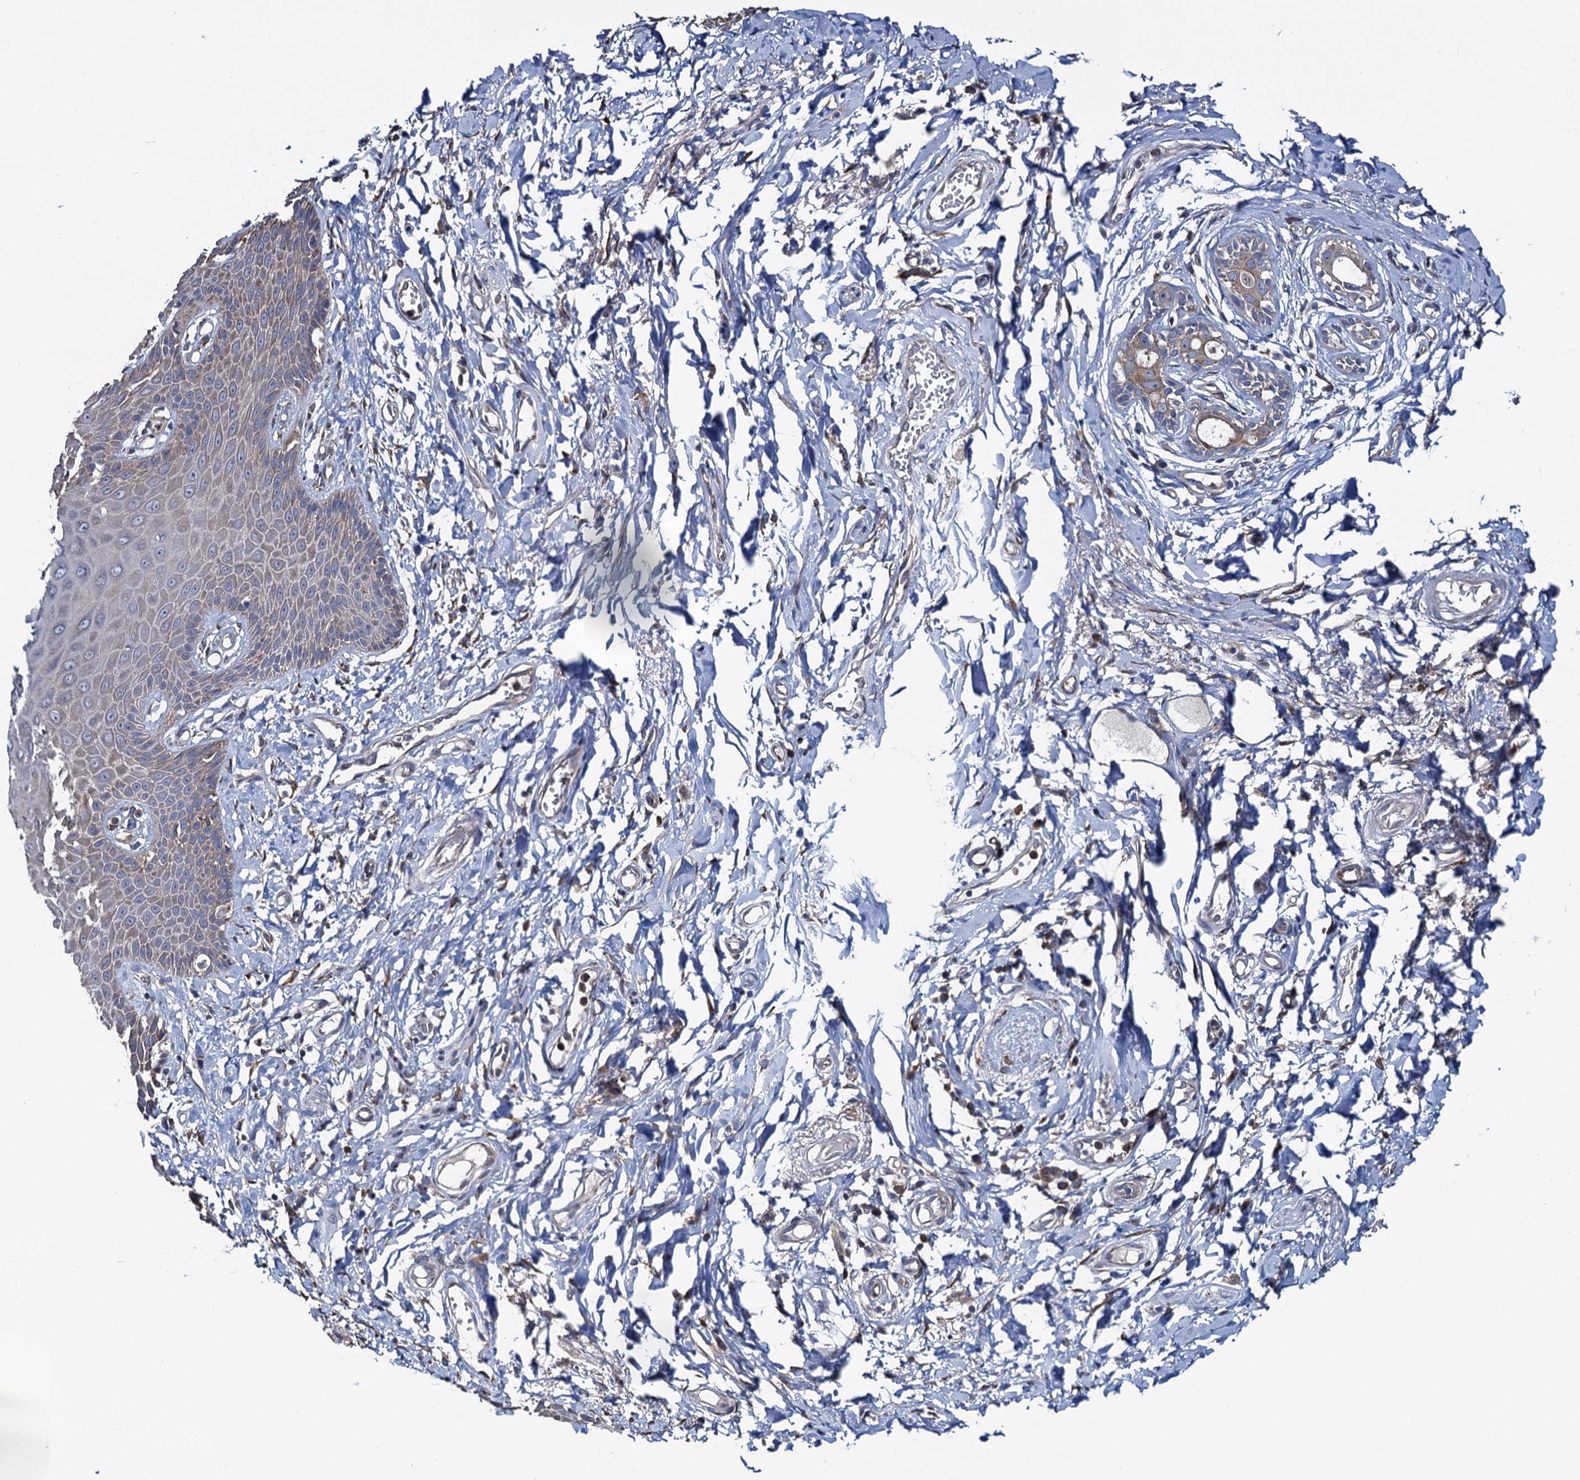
{"staining": {"intensity": "moderate", "quantity": ">75%", "location": "cytoplasmic/membranous"}, "tissue": "skin", "cell_type": "Epidermal cells", "image_type": "normal", "snomed": [{"axis": "morphology", "description": "Normal tissue, NOS"}, {"axis": "topography", "description": "Anal"}], "caption": "A histopathology image showing moderate cytoplasmic/membranous expression in approximately >75% of epidermal cells in unremarkable skin, as visualized by brown immunohistochemical staining.", "gene": "ADCY9", "patient": {"sex": "male", "age": 78}}